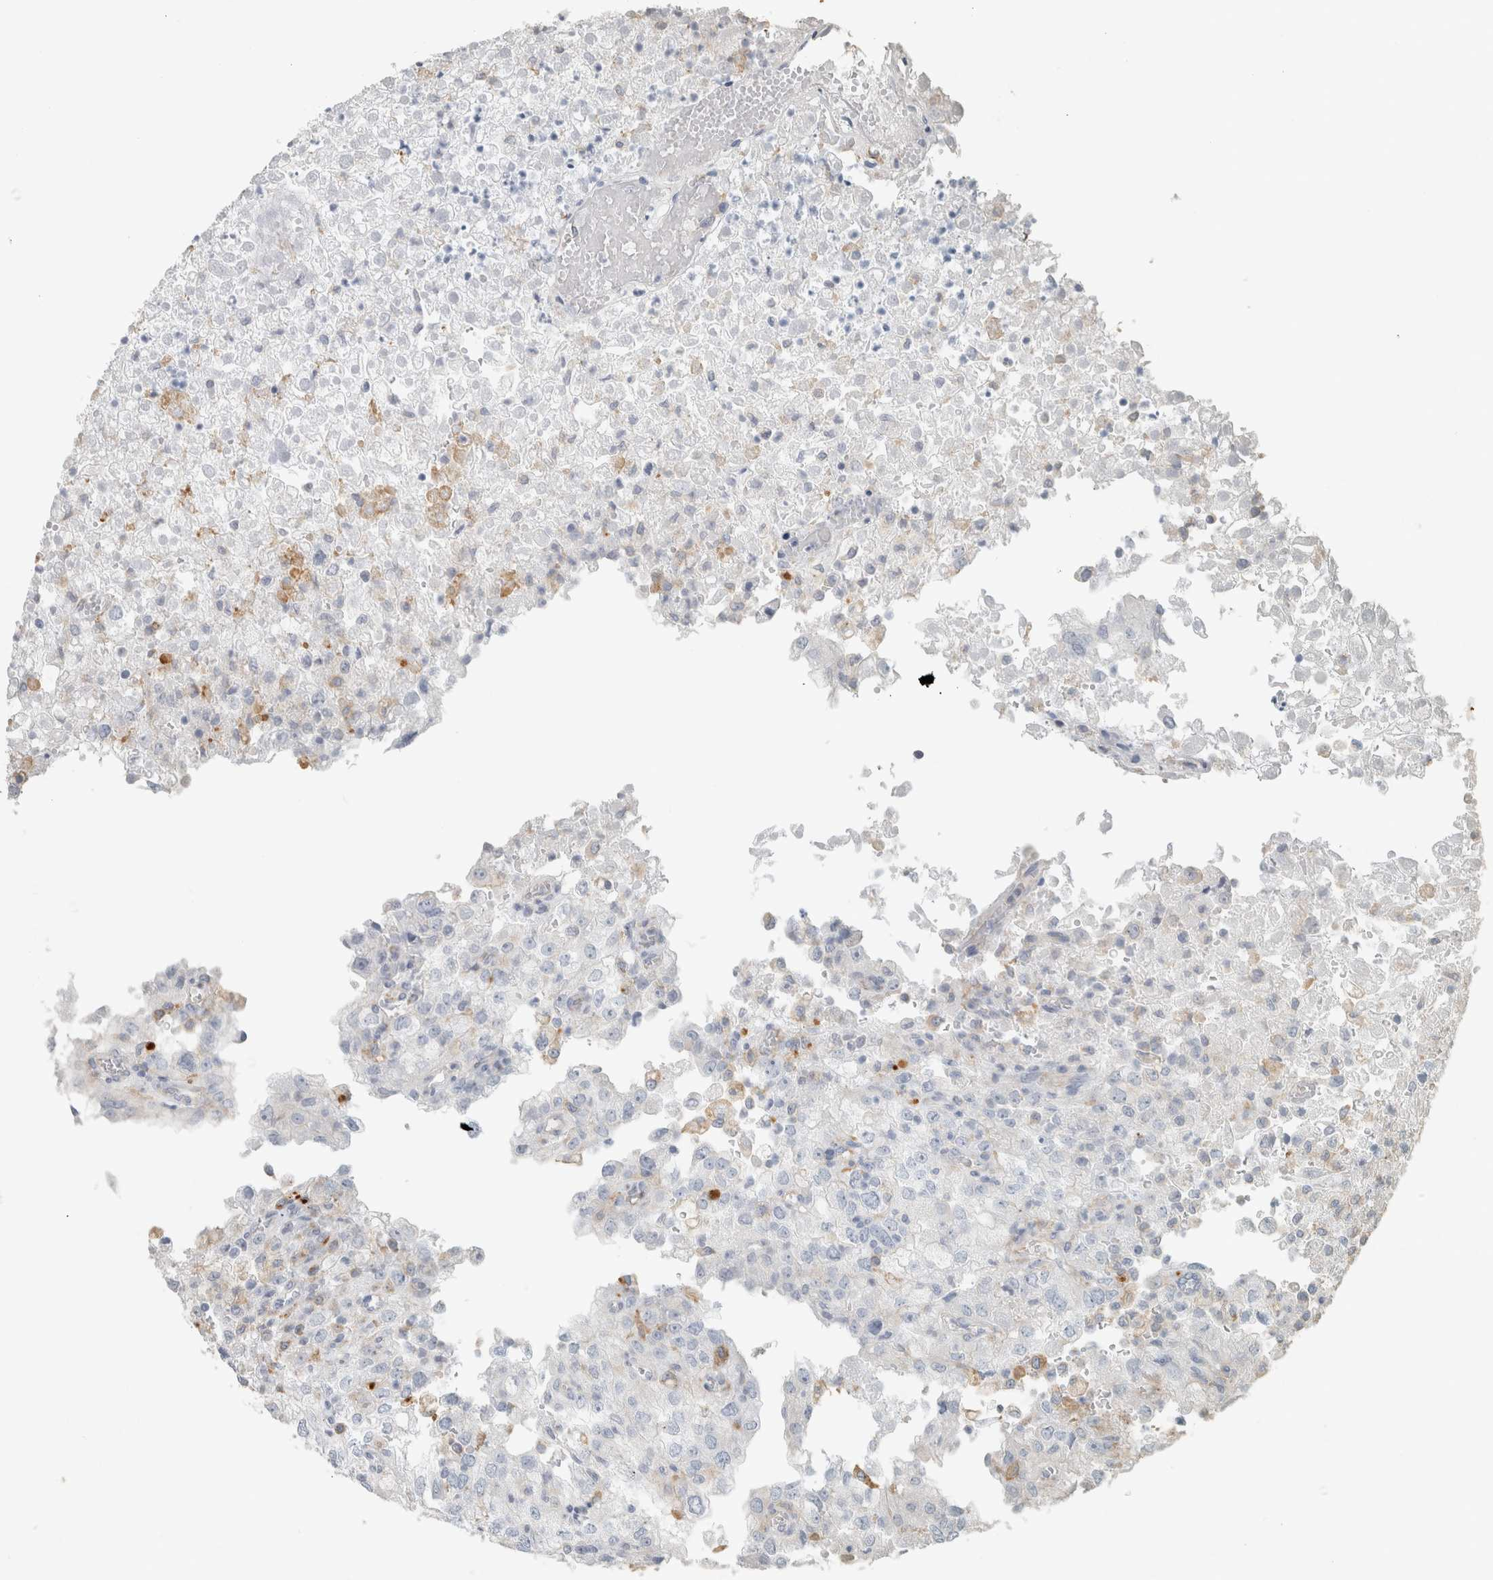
{"staining": {"intensity": "negative", "quantity": "none", "location": "none"}, "tissue": "renal cancer", "cell_type": "Tumor cells", "image_type": "cancer", "snomed": [{"axis": "morphology", "description": "Adenocarcinoma, NOS"}, {"axis": "topography", "description": "Kidney"}], "caption": "Human renal adenocarcinoma stained for a protein using immunohistochemistry shows no expression in tumor cells.", "gene": "LY86", "patient": {"sex": "female", "age": 54}}